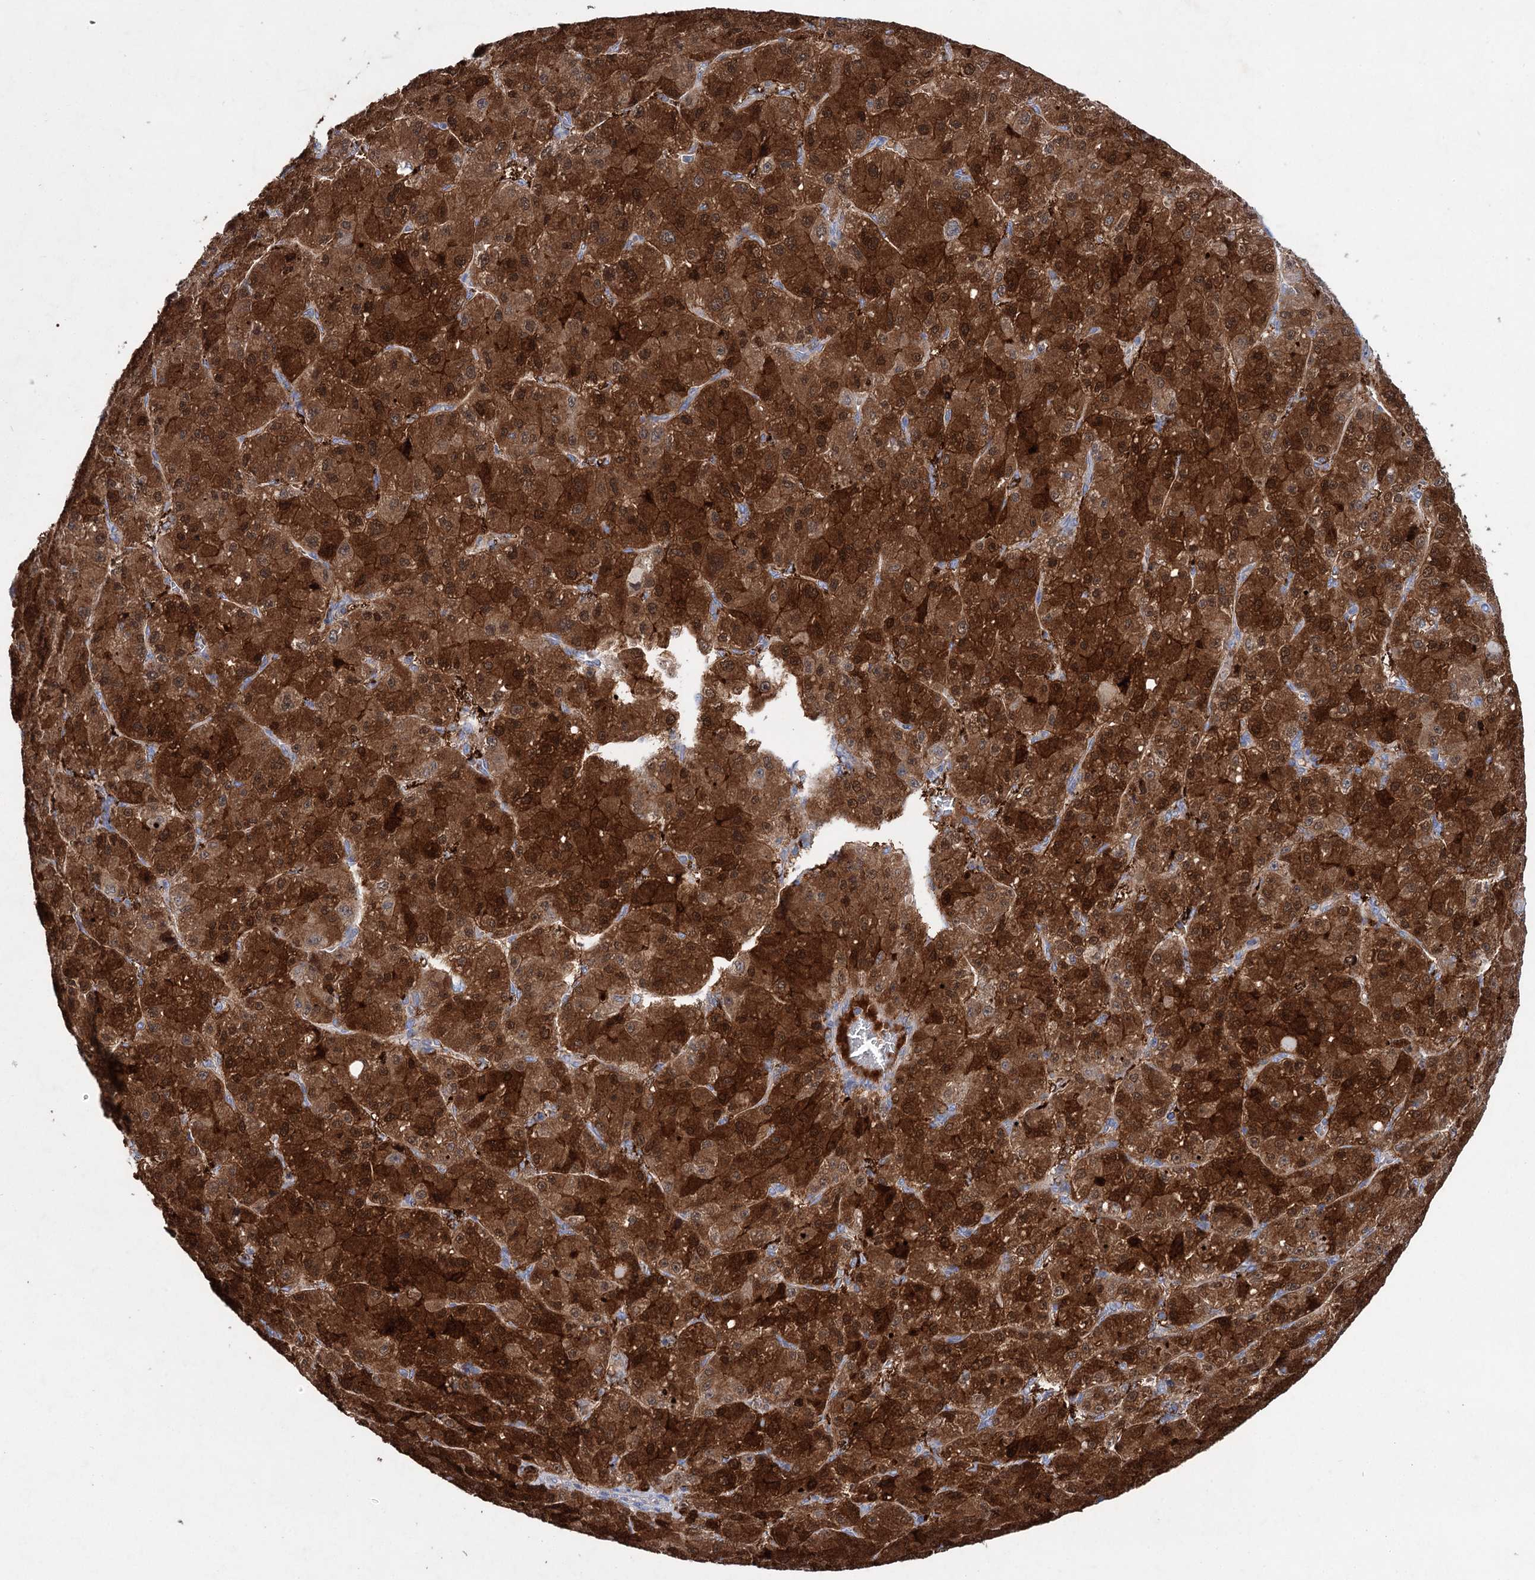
{"staining": {"intensity": "strong", "quantity": ">75%", "location": "cytoplasmic/membranous,nuclear"}, "tissue": "liver cancer", "cell_type": "Tumor cells", "image_type": "cancer", "snomed": [{"axis": "morphology", "description": "Carcinoma, Hepatocellular, NOS"}, {"axis": "topography", "description": "Liver"}], "caption": "Immunohistochemical staining of human liver cancer reveals high levels of strong cytoplasmic/membranous and nuclear protein staining in about >75% of tumor cells. The staining was performed using DAB (3,3'-diaminobenzidine), with brown indicating positive protein expression. Nuclei are stained blue with hematoxylin.", "gene": "CLPB", "patient": {"sex": "male", "age": 67}}